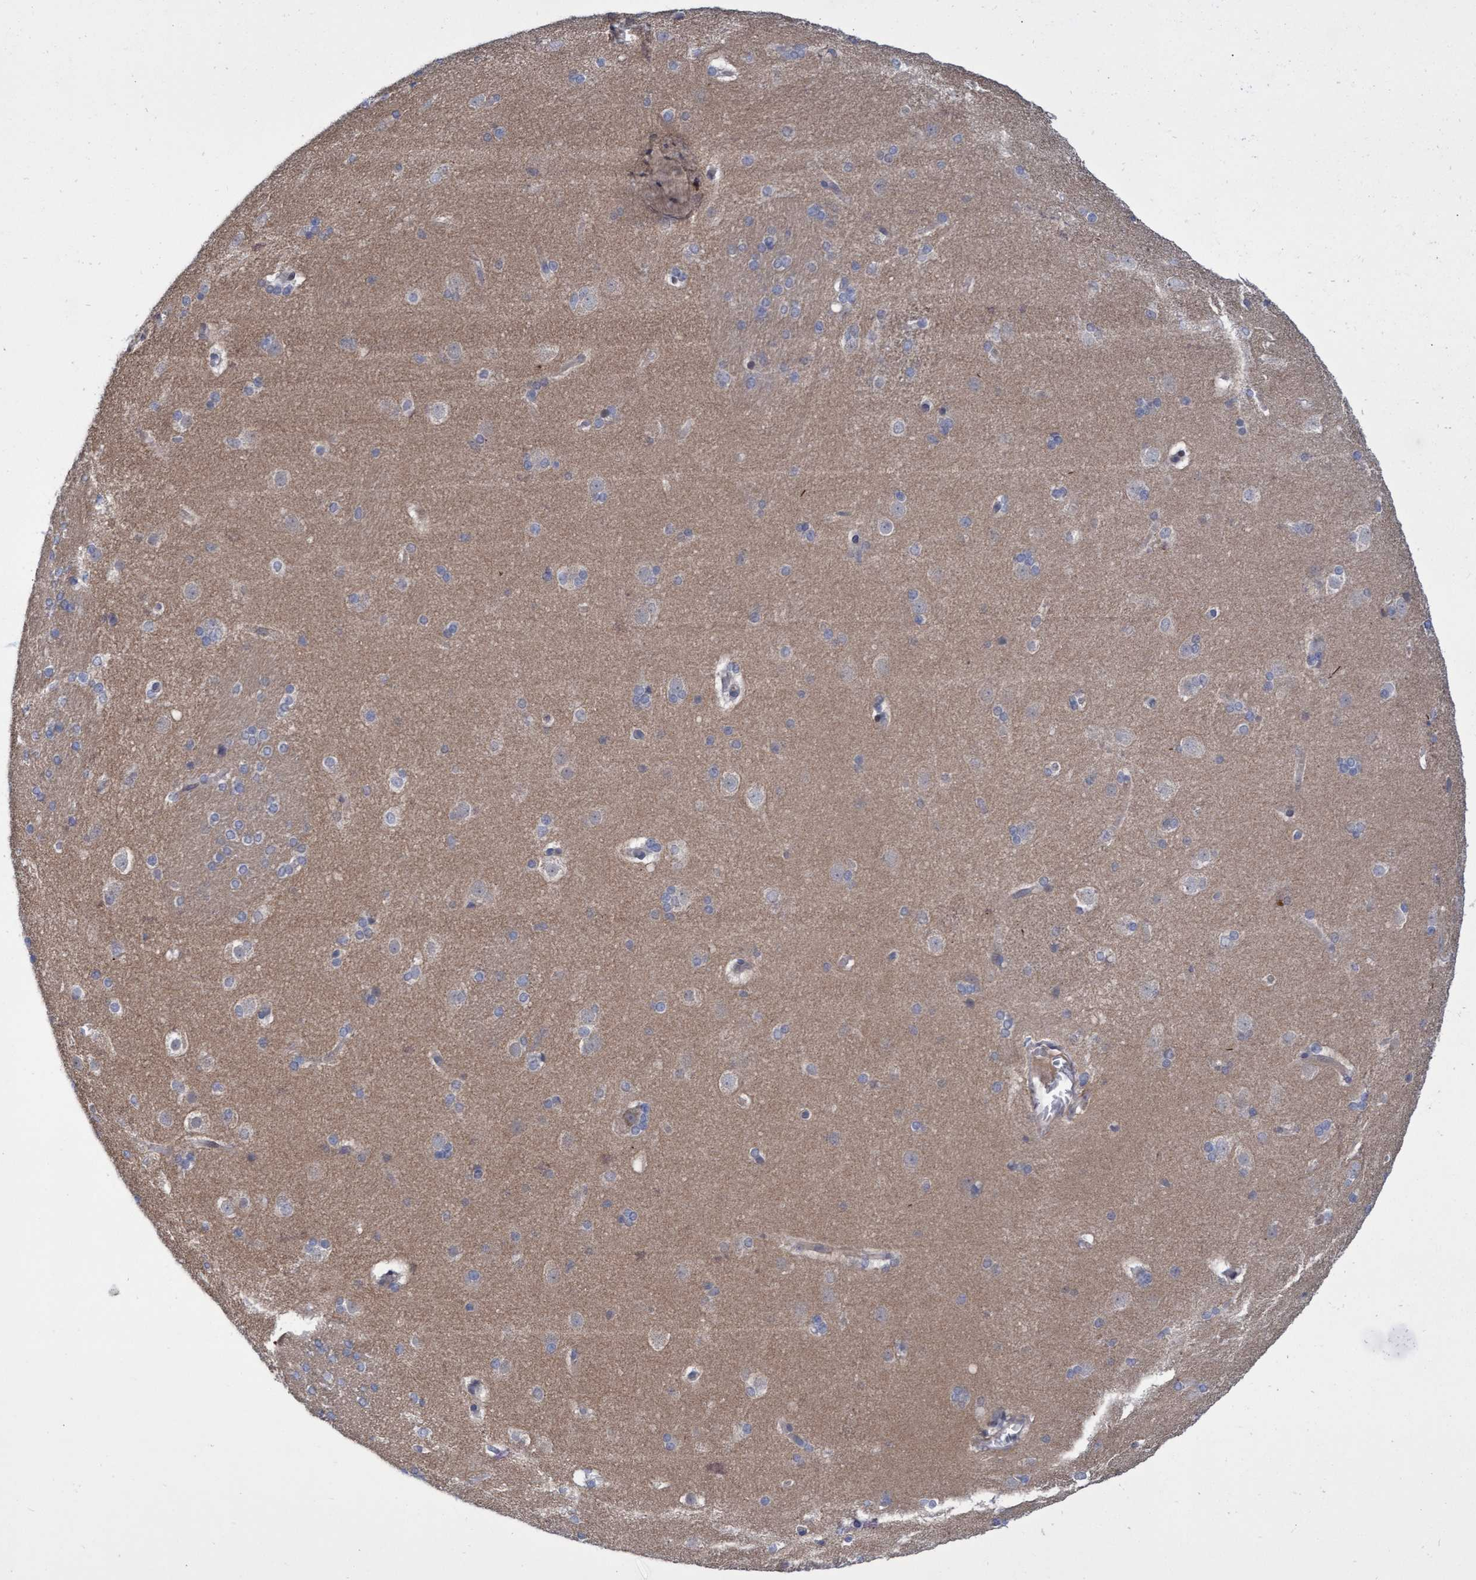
{"staining": {"intensity": "negative", "quantity": "none", "location": "none"}, "tissue": "caudate", "cell_type": "Glial cells", "image_type": "normal", "snomed": [{"axis": "morphology", "description": "Normal tissue, NOS"}, {"axis": "topography", "description": "Lateral ventricle wall"}], "caption": "Glial cells show no significant protein expression in normal caudate. (DAB immunohistochemistry (IHC) visualized using brightfield microscopy, high magnification).", "gene": "ABCF2", "patient": {"sex": "female", "age": 19}}